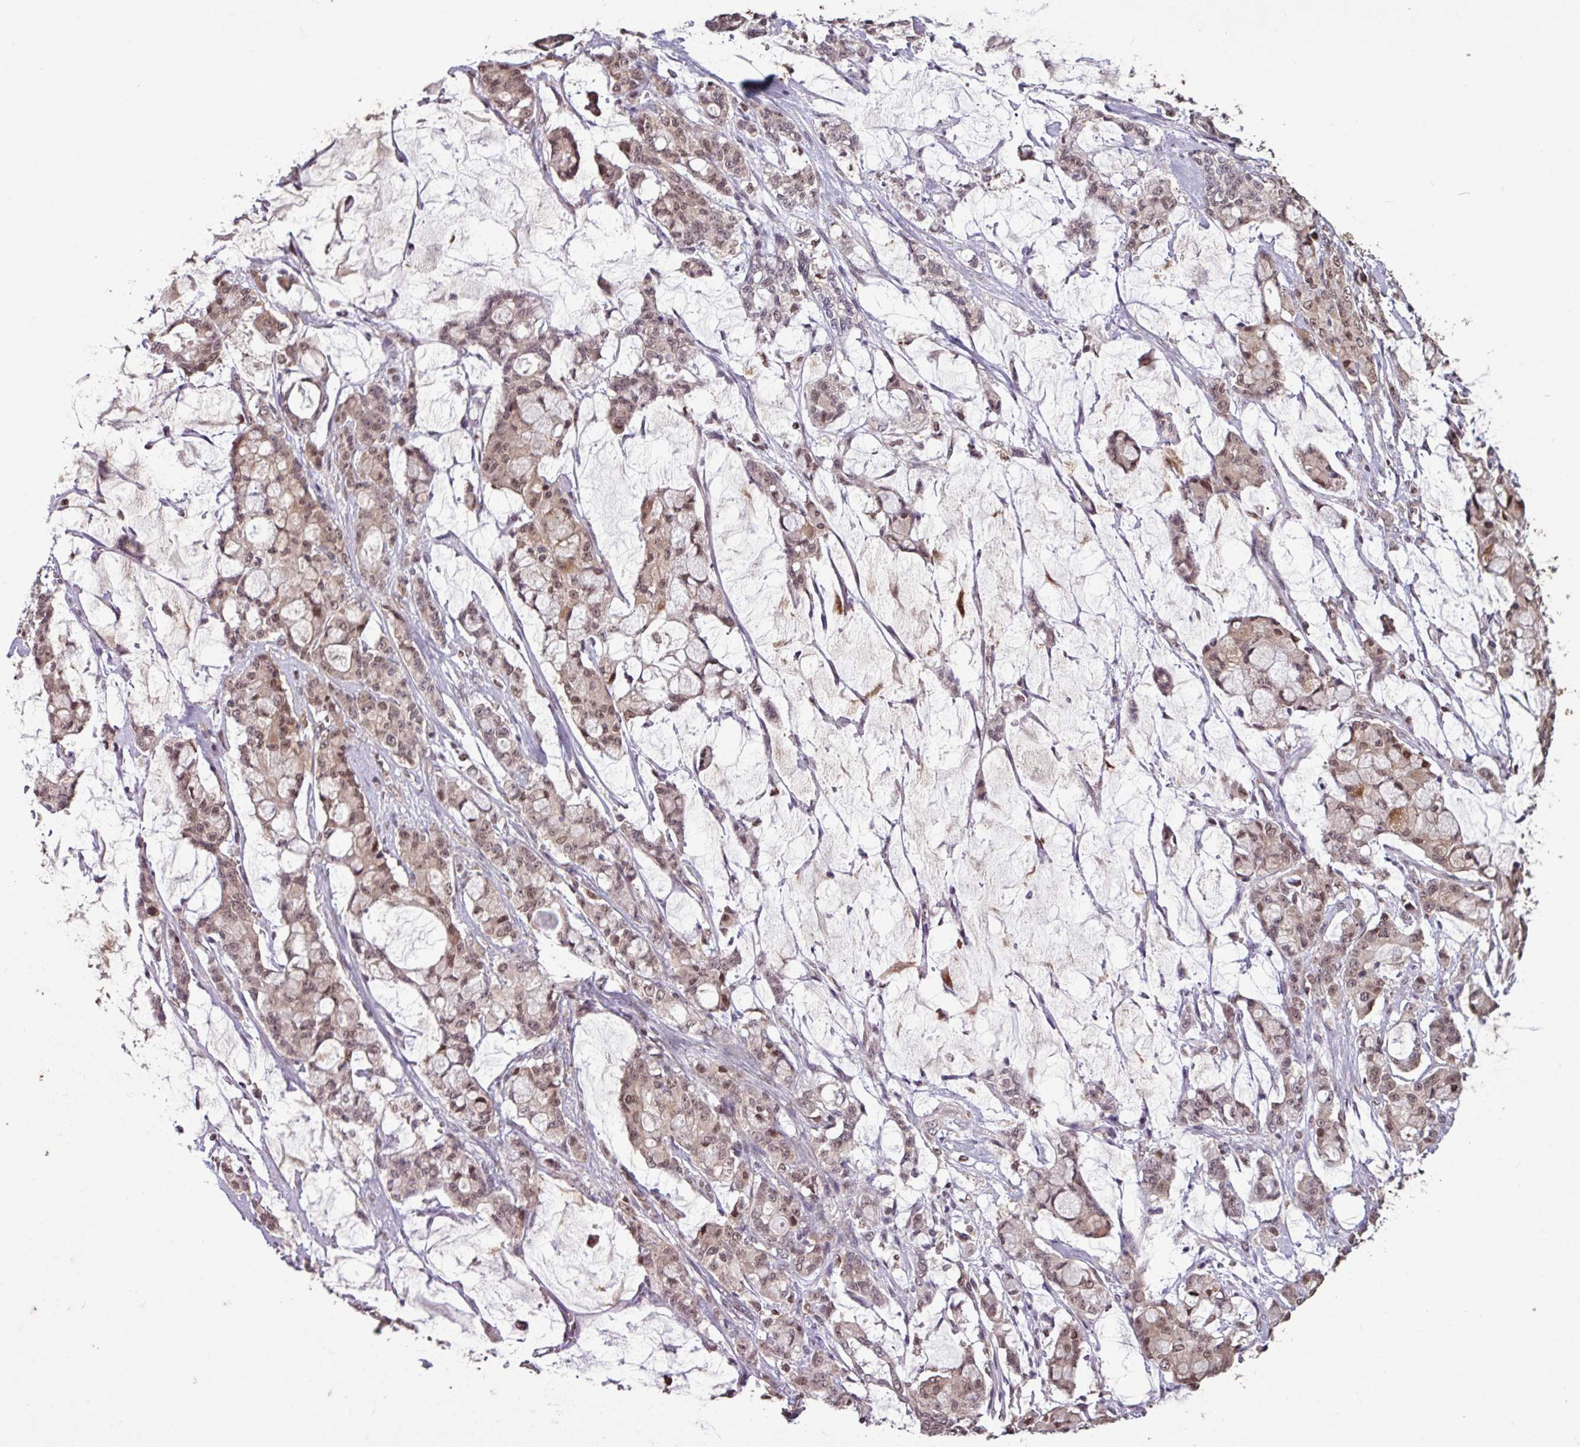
{"staining": {"intensity": "moderate", "quantity": ">75%", "location": "nuclear"}, "tissue": "pancreatic cancer", "cell_type": "Tumor cells", "image_type": "cancer", "snomed": [{"axis": "morphology", "description": "Adenocarcinoma, NOS"}, {"axis": "topography", "description": "Pancreas"}], "caption": "The histopathology image shows staining of adenocarcinoma (pancreatic), revealing moderate nuclear protein positivity (brown color) within tumor cells. (DAB = brown stain, brightfield microscopy at high magnification).", "gene": "SKIC2", "patient": {"sex": "female", "age": 73}}